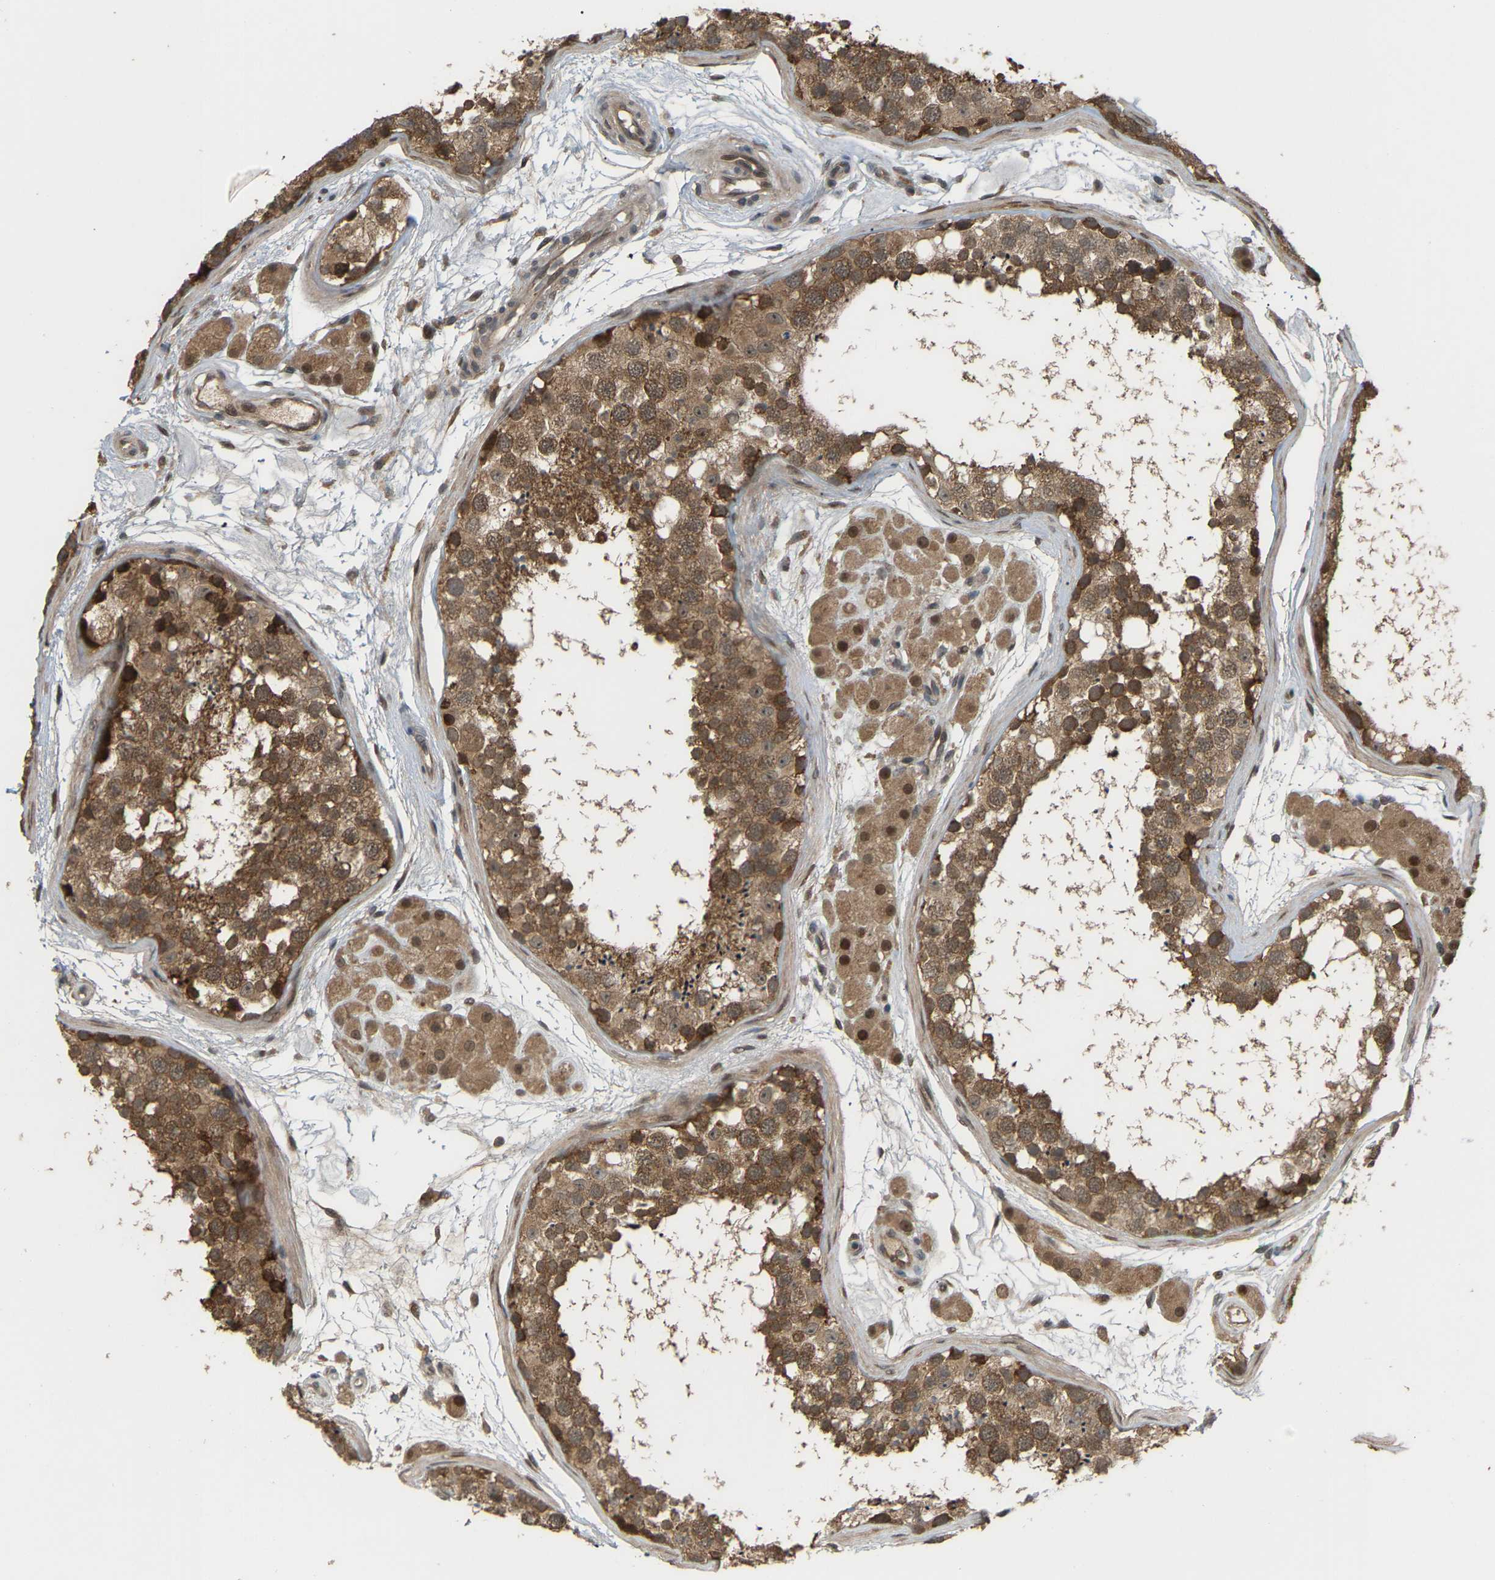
{"staining": {"intensity": "moderate", "quantity": ">75%", "location": "cytoplasmic/membranous"}, "tissue": "testis", "cell_type": "Cells in seminiferous ducts", "image_type": "normal", "snomed": [{"axis": "morphology", "description": "Normal tissue, NOS"}, {"axis": "topography", "description": "Testis"}], "caption": "High-magnification brightfield microscopy of normal testis stained with DAB (3,3'-diaminobenzidine) (brown) and counterstained with hematoxylin (blue). cells in seminiferous ducts exhibit moderate cytoplasmic/membranous staining is seen in approximately>75% of cells.", "gene": "CROT", "patient": {"sex": "male", "age": 56}}